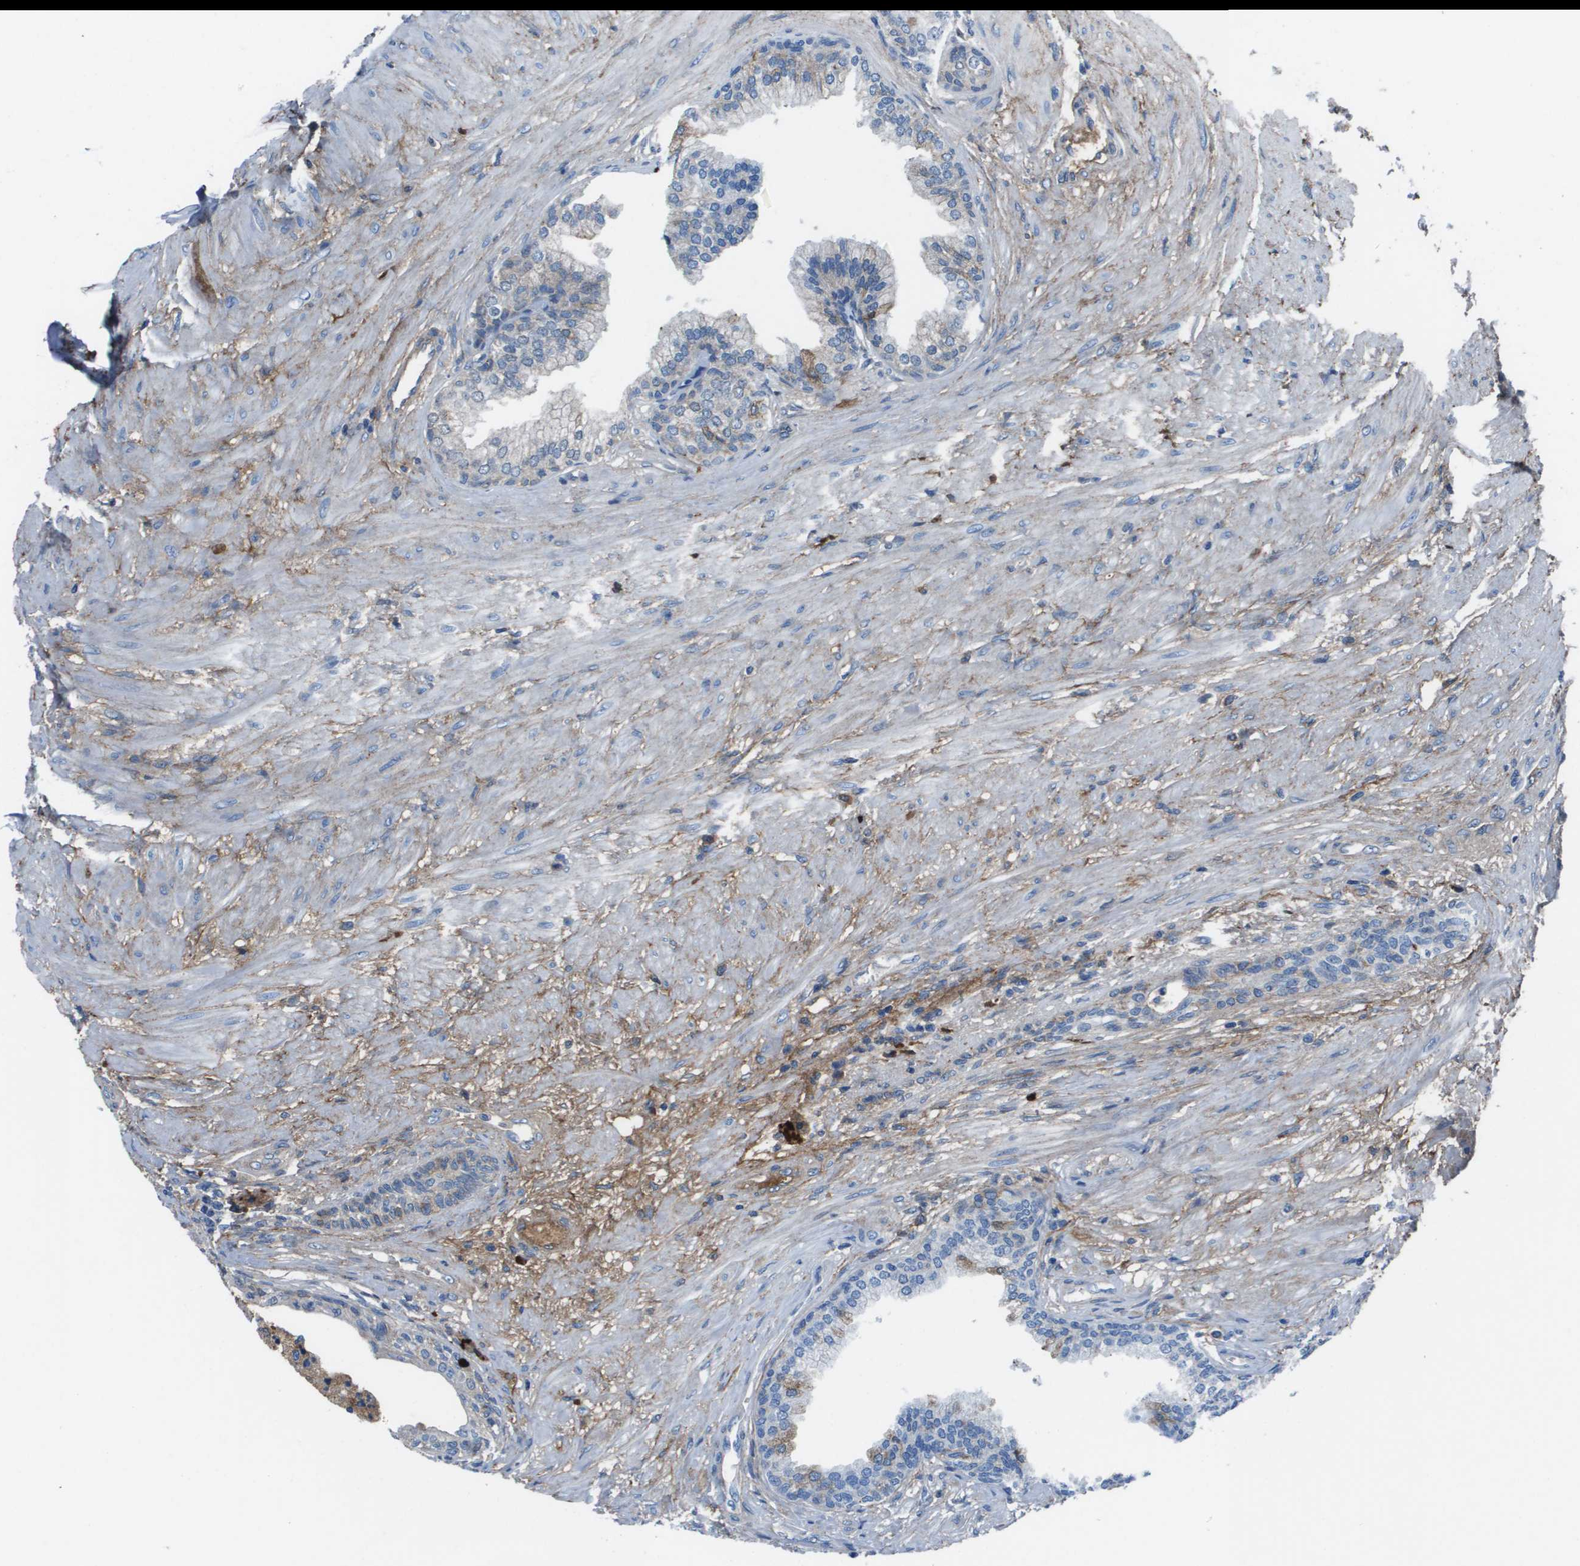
{"staining": {"intensity": "moderate", "quantity": "<25%", "location": "cytoplasmic/membranous"}, "tissue": "prostate", "cell_type": "Glandular cells", "image_type": "normal", "snomed": [{"axis": "morphology", "description": "Normal tissue, NOS"}, {"axis": "topography", "description": "Prostate"}], "caption": "Immunohistochemical staining of normal human prostate shows low levels of moderate cytoplasmic/membranous staining in about <25% of glandular cells. The staining was performed using DAB, with brown indicating positive protein expression. Nuclei are stained blue with hematoxylin.", "gene": "VTN", "patient": {"sex": "male", "age": 76}}